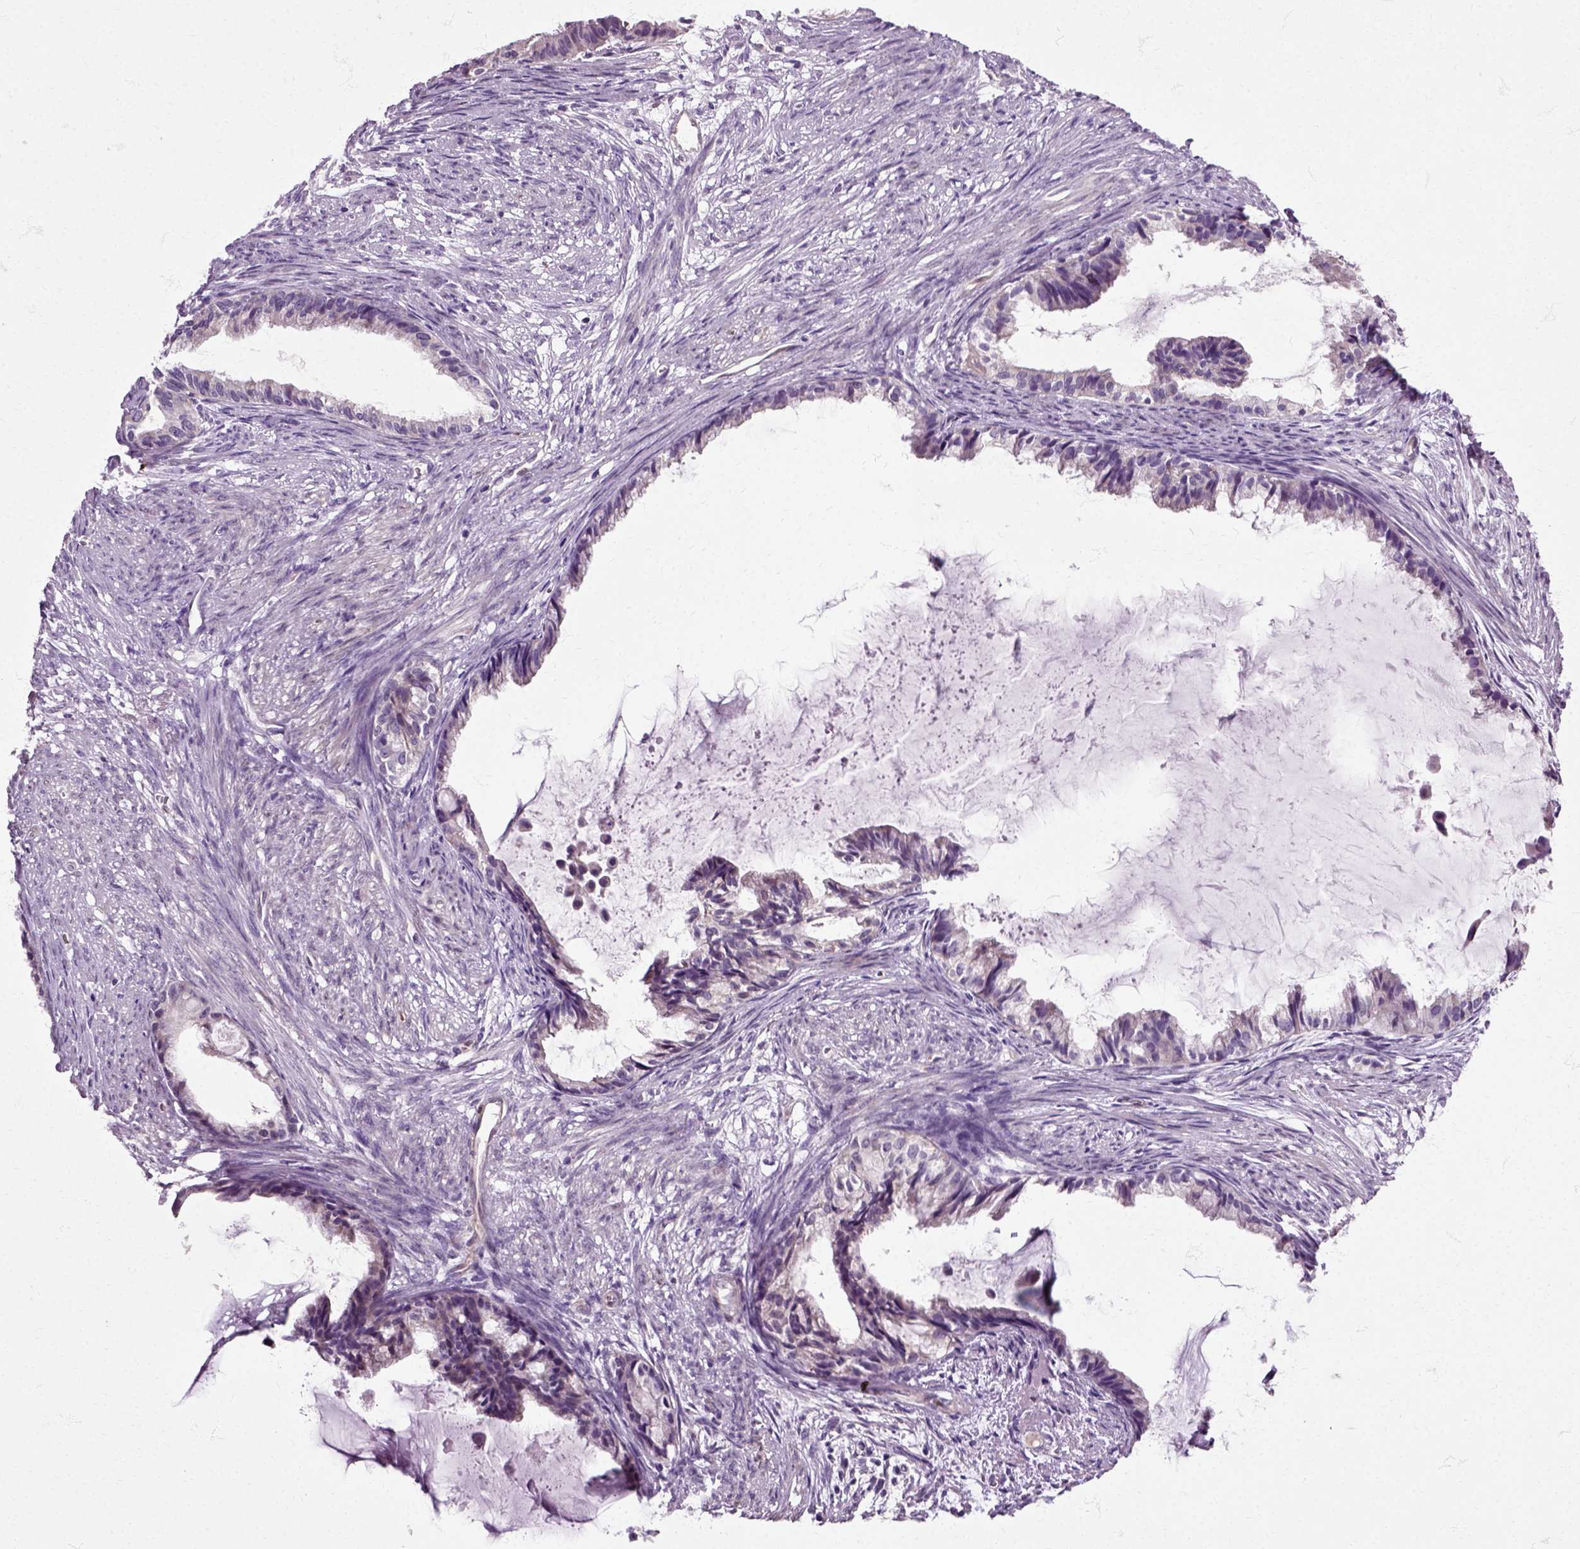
{"staining": {"intensity": "negative", "quantity": "none", "location": "none"}, "tissue": "endometrial cancer", "cell_type": "Tumor cells", "image_type": "cancer", "snomed": [{"axis": "morphology", "description": "Adenocarcinoma, NOS"}, {"axis": "topography", "description": "Endometrium"}], "caption": "Immunohistochemistry image of neoplastic tissue: endometrial cancer (adenocarcinoma) stained with DAB (3,3'-diaminobenzidine) demonstrates no significant protein expression in tumor cells.", "gene": "HSPA2", "patient": {"sex": "female", "age": 86}}